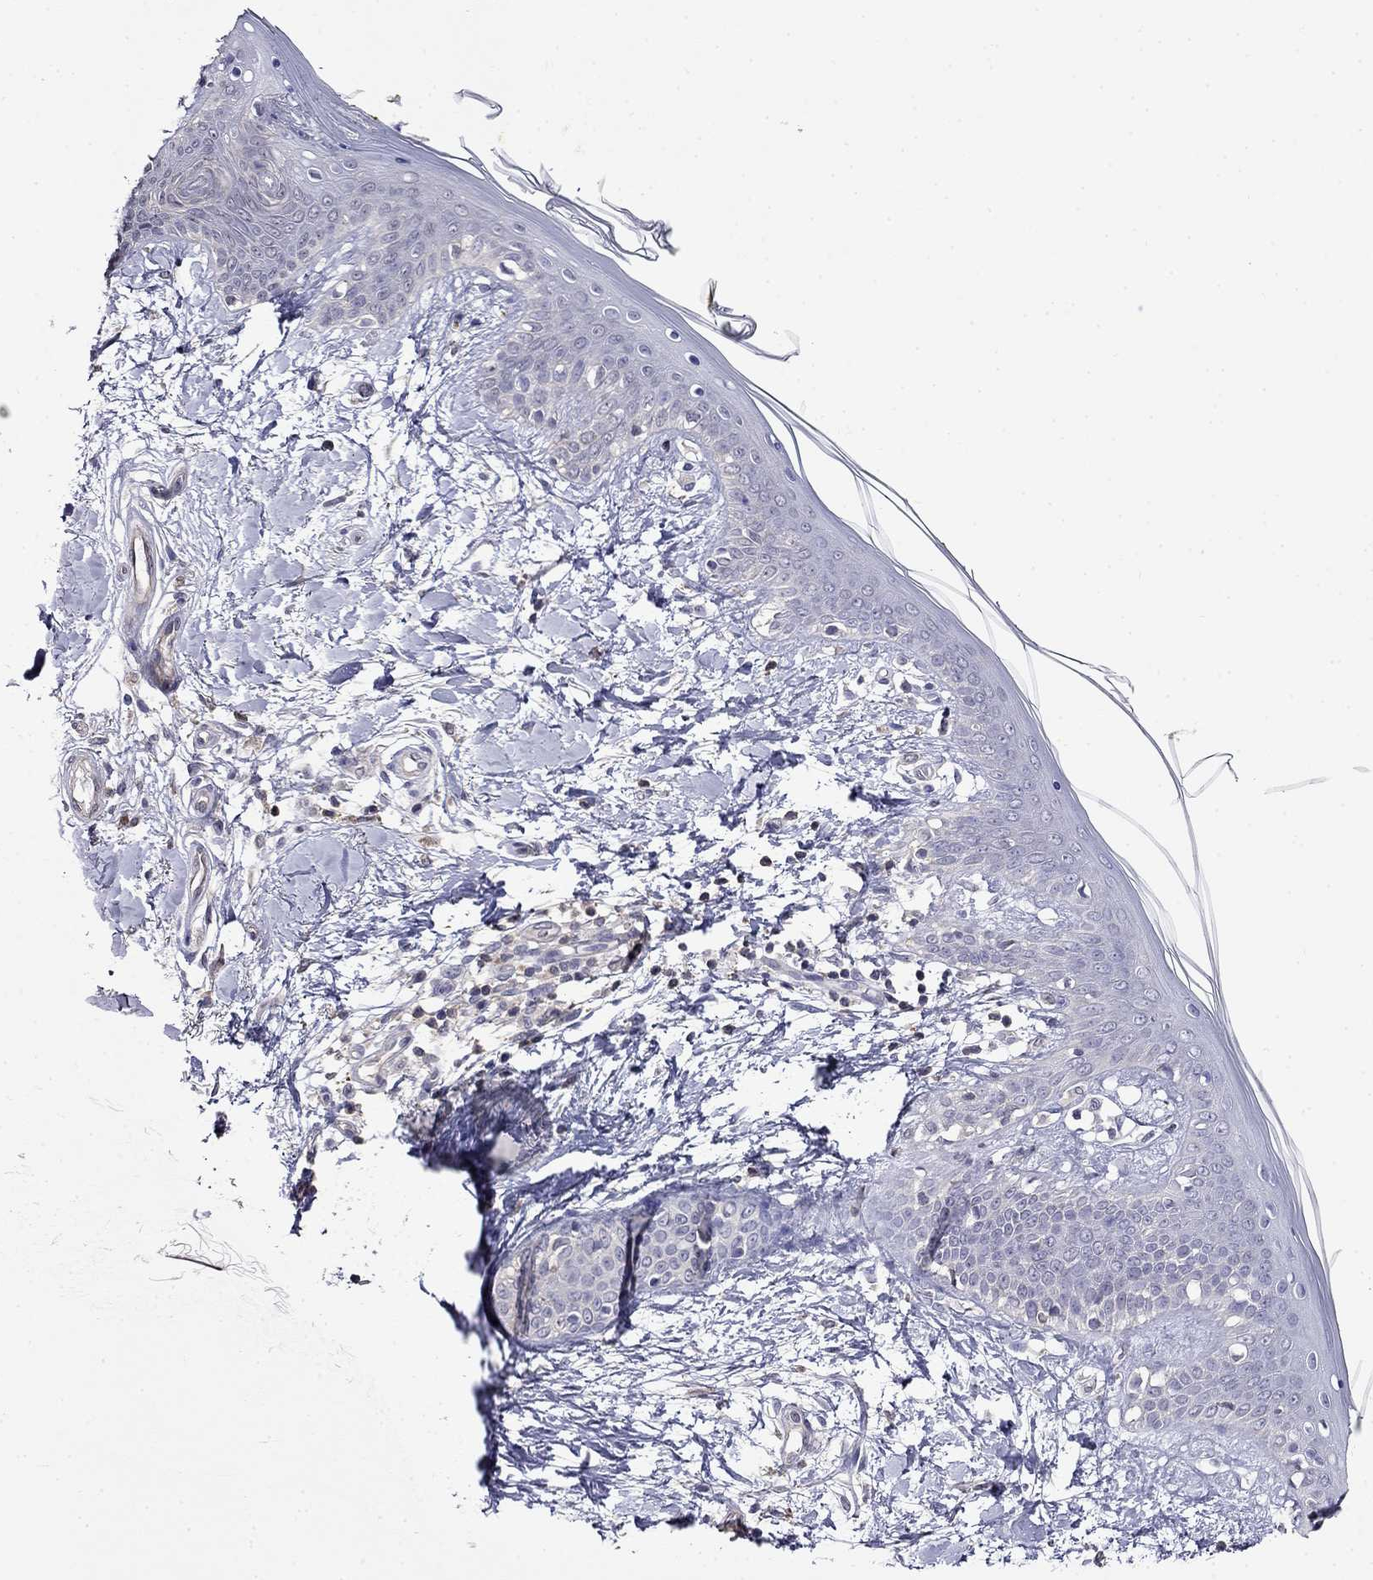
{"staining": {"intensity": "negative", "quantity": "none", "location": "none"}, "tissue": "skin", "cell_type": "Fibroblasts", "image_type": "normal", "snomed": [{"axis": "morphology", "description": "Normal tissue, NOS"}, {"axis": "topography", "description": "Skin"}], "caption": "IHC of unremarkable skin shows no expression in fibroblasts.", "gene": "GUCA1B", "patient": {"sex": "female", "age": 34}}